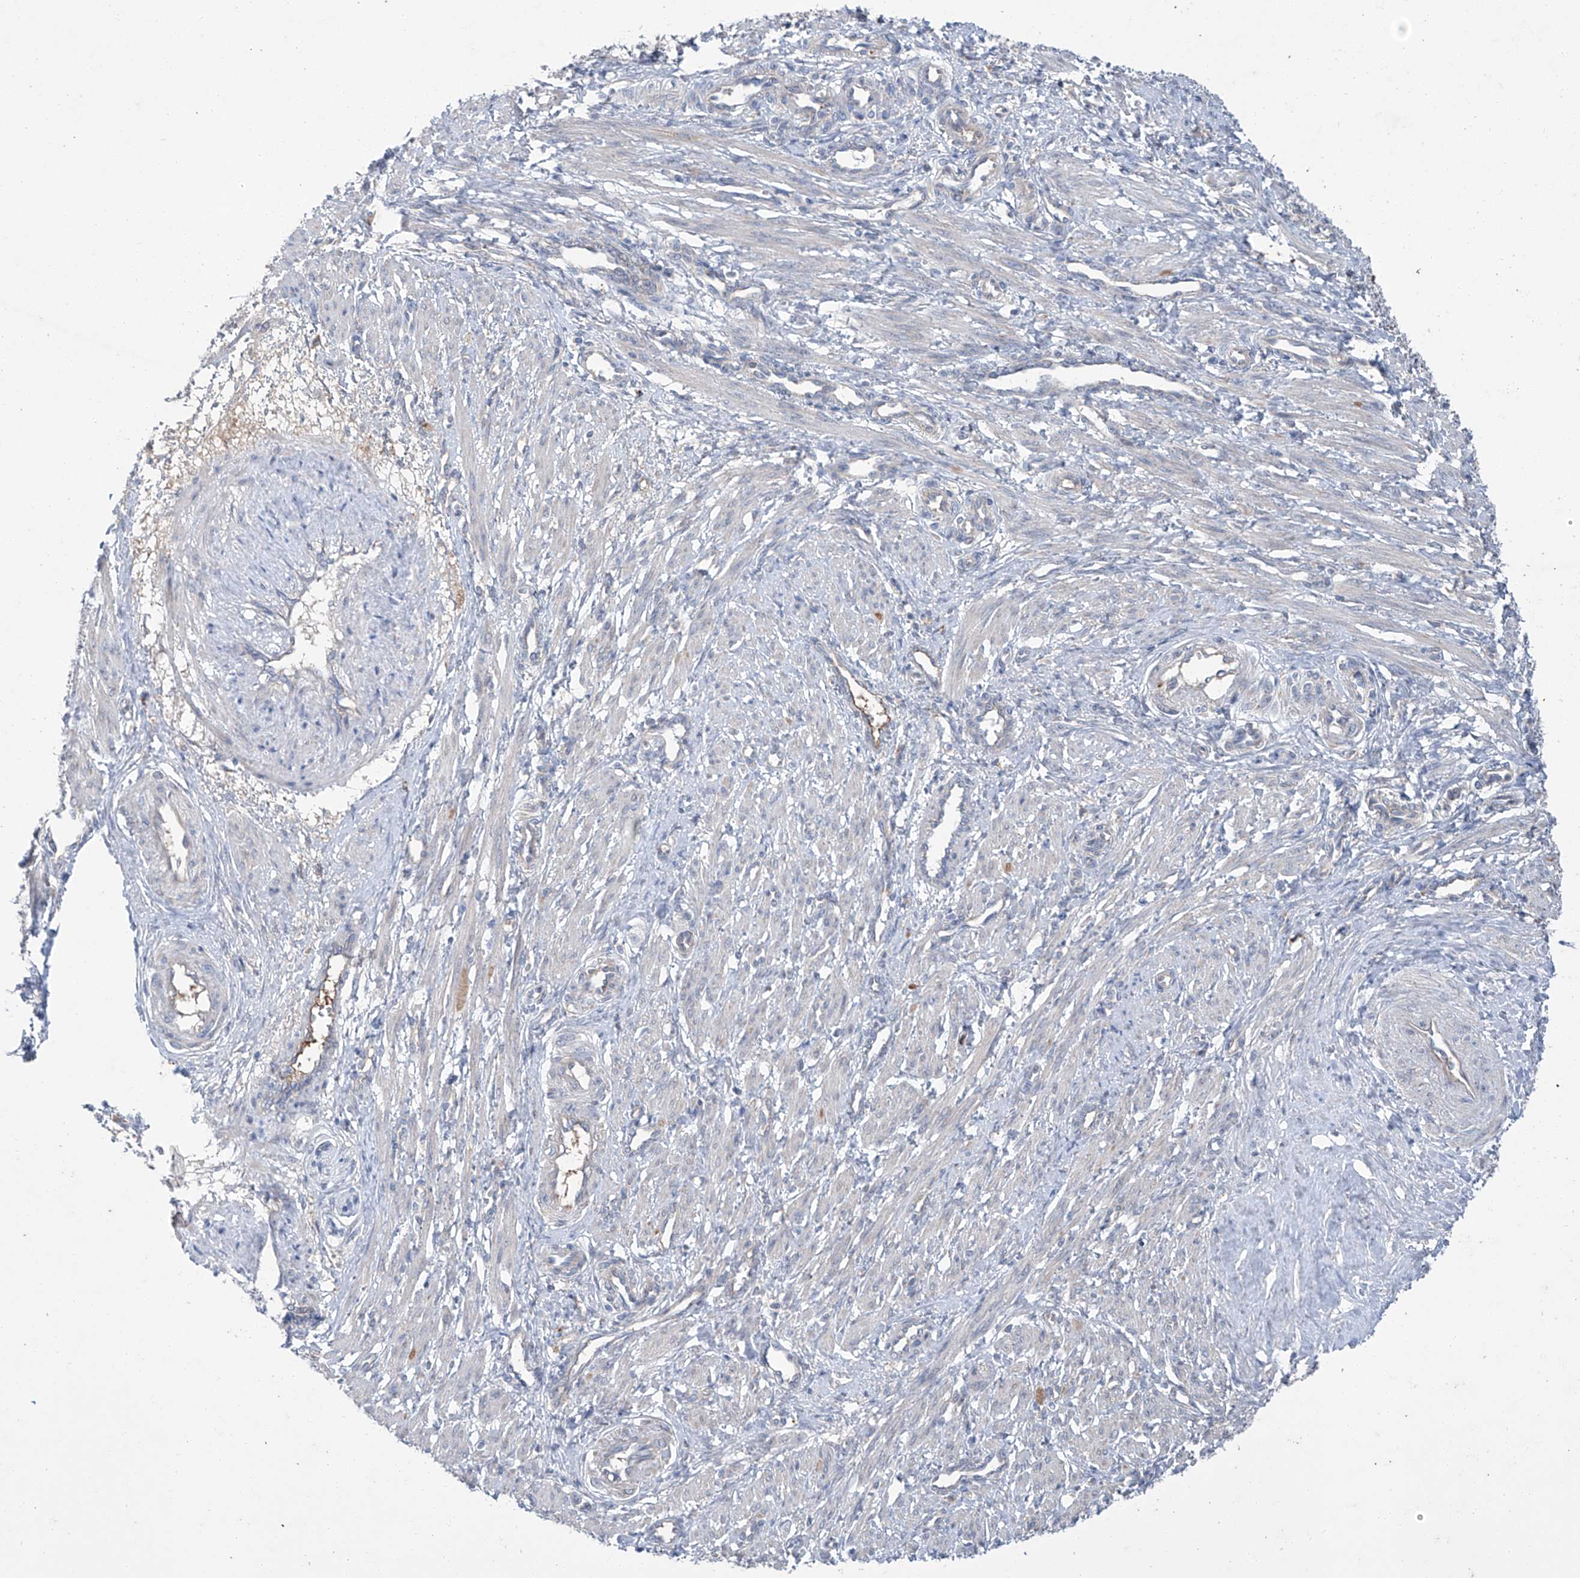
{"staining": {"intensity": "weak", "quantity": "<25%", "location": "cytoplasmic/membranous"}, "tissue": "smooth muscle", "cell_type": "Smooth muscle cells", "image_type": "normal", "snomed": [{"axis": "morphology", "description": "Normal tissue, NOS"}, {"axis": "topography", "description": "Endometrium"}], "caption": "Protein analysis of normal smooth muscle demonstrates no significant expression in smooth muscle cells.", "gene": "SIX4", "patient": {"sex": "female", "age": 33}}